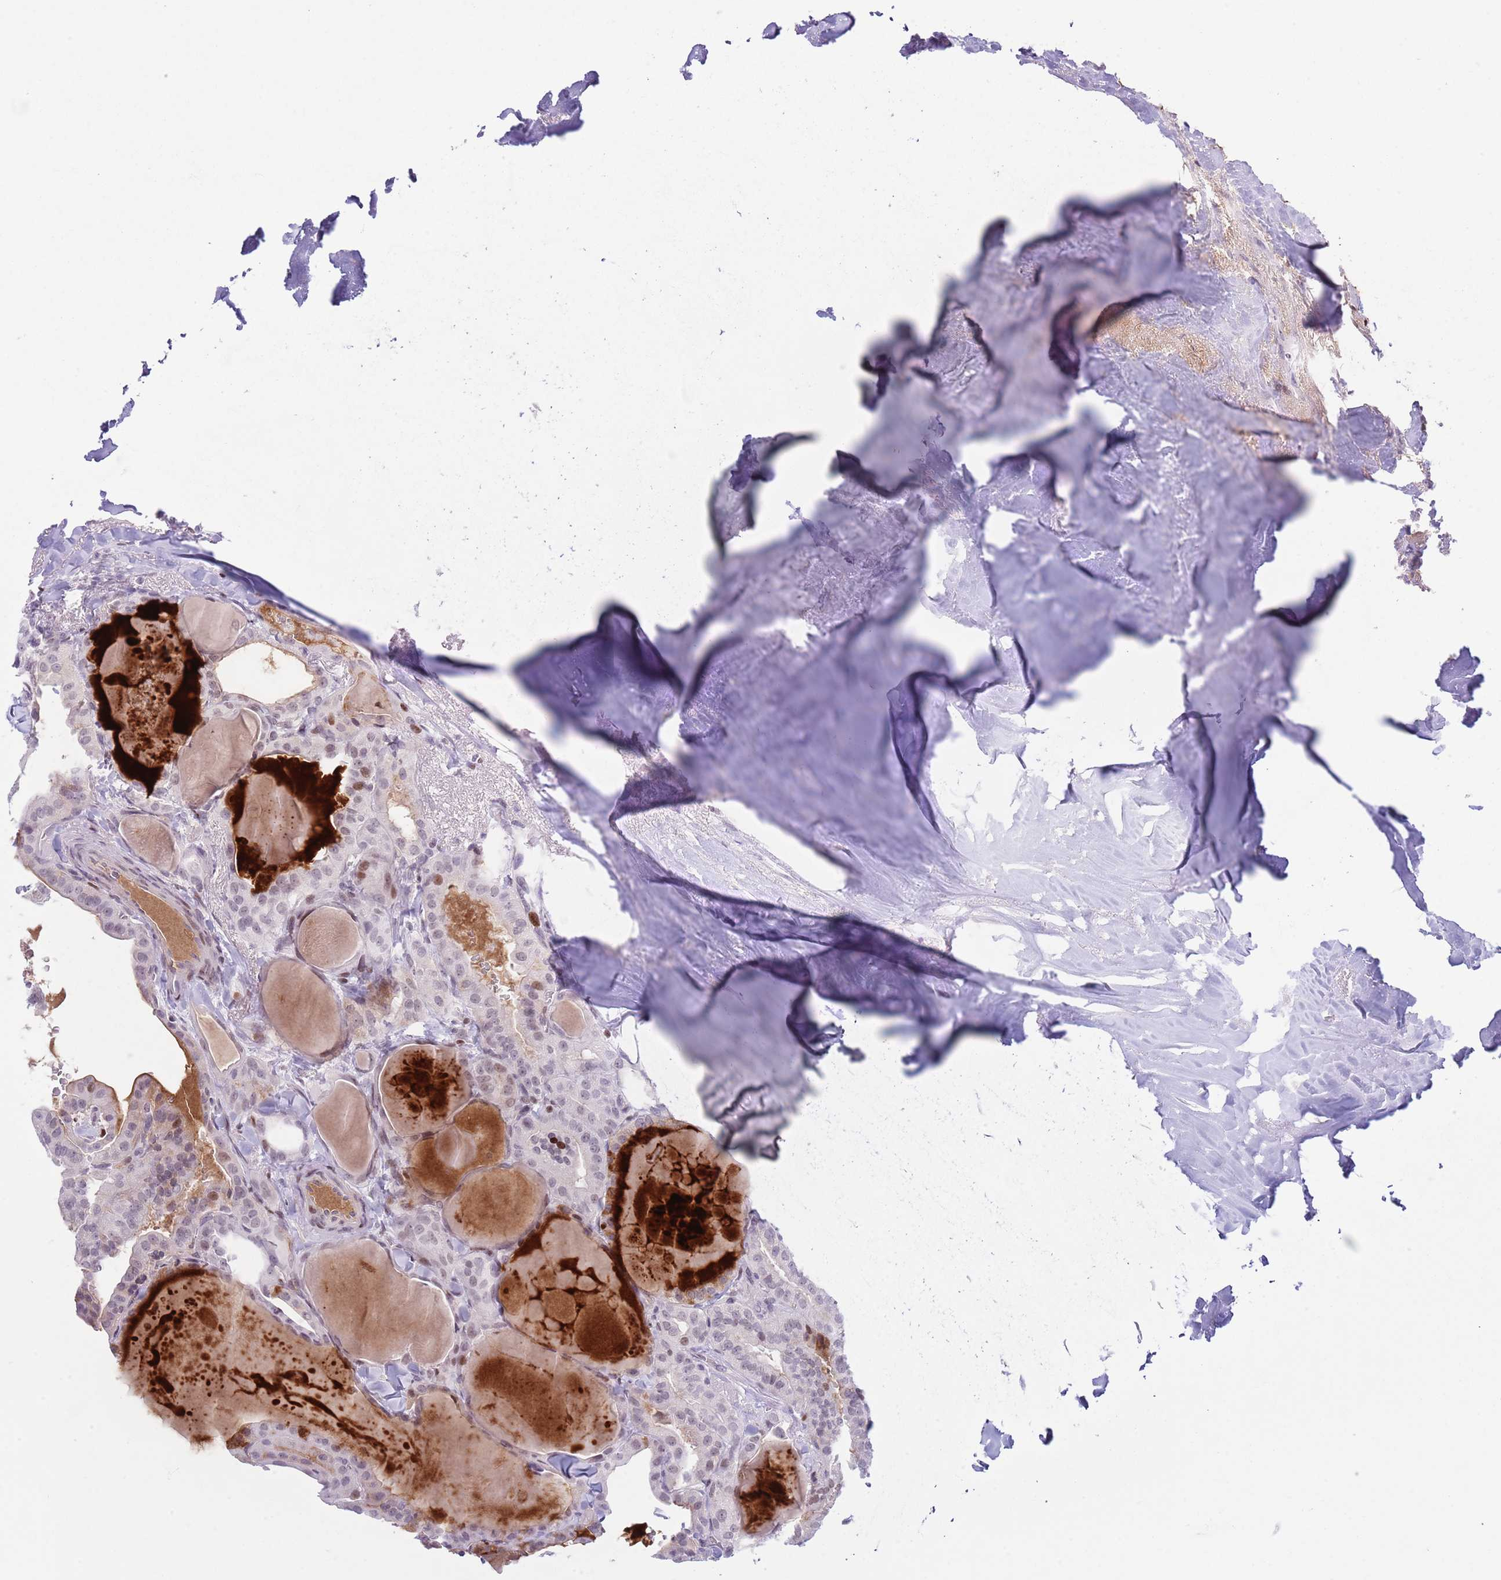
{"staining": {"intensity": "weak", "quantity": "25%-75%", "location": "nuclear"}, "tissue": "thyroid cancer", "cell_type": "Tumor cells", "image_type": "cancer", "snomed": [{"axis": "morphology", "description": "Papillary adenocarcinoma, NOS"}, {"axis": "topography", "description": "Thyroid gland"}], "caption": "Immunohistochemical staining of thyroid papillary adenocarcinoma exhibits weak nuclear protein positivity in about 25%-75% of tumor cells. (Brightfield microscopy of DAB IHC at high magnification).", "gene": "MFSD10", "patient": {"sex": "male", "age": 52}}